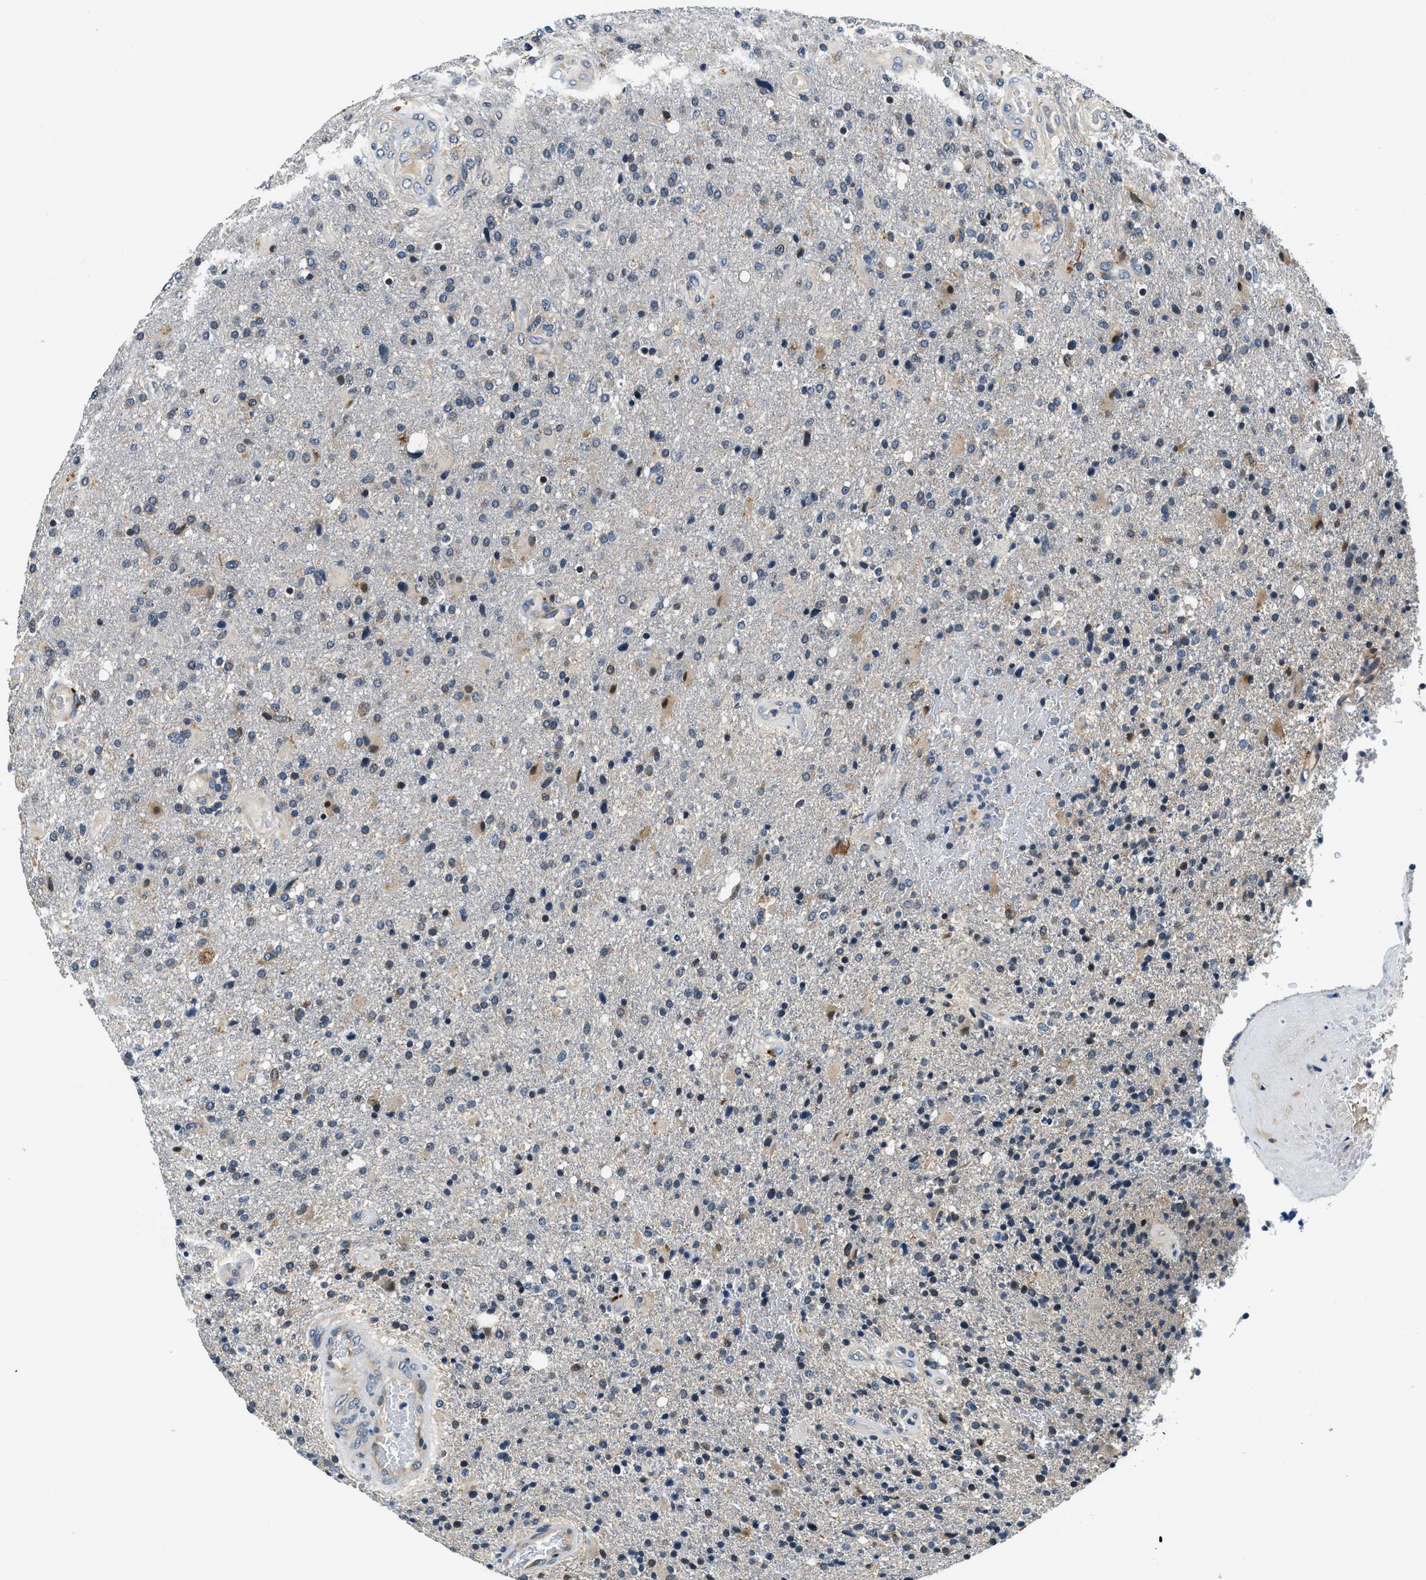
{"staining": {"intensity": "negative", "quantity": "none", "location": "none"}, "tissue": "glioma", "cell_type": "Tumor cells", "image_type": "cancer", "snomed": [{"axis": "morphology", "description": "Glioma, malignant, High grade"}, {"axis": "topography", "description": "Brain"}], "caption": "IHC histopathology image of human glioma stained for a protein (brown), which reveals no expression in tumor cells. (DAB (3,3'-diaminobenzidine) immunohistochemistry (IHC) with hematoxylin counter stain).", "gene": "YAE1", "patient": {"sex": "male", "age": 72}}